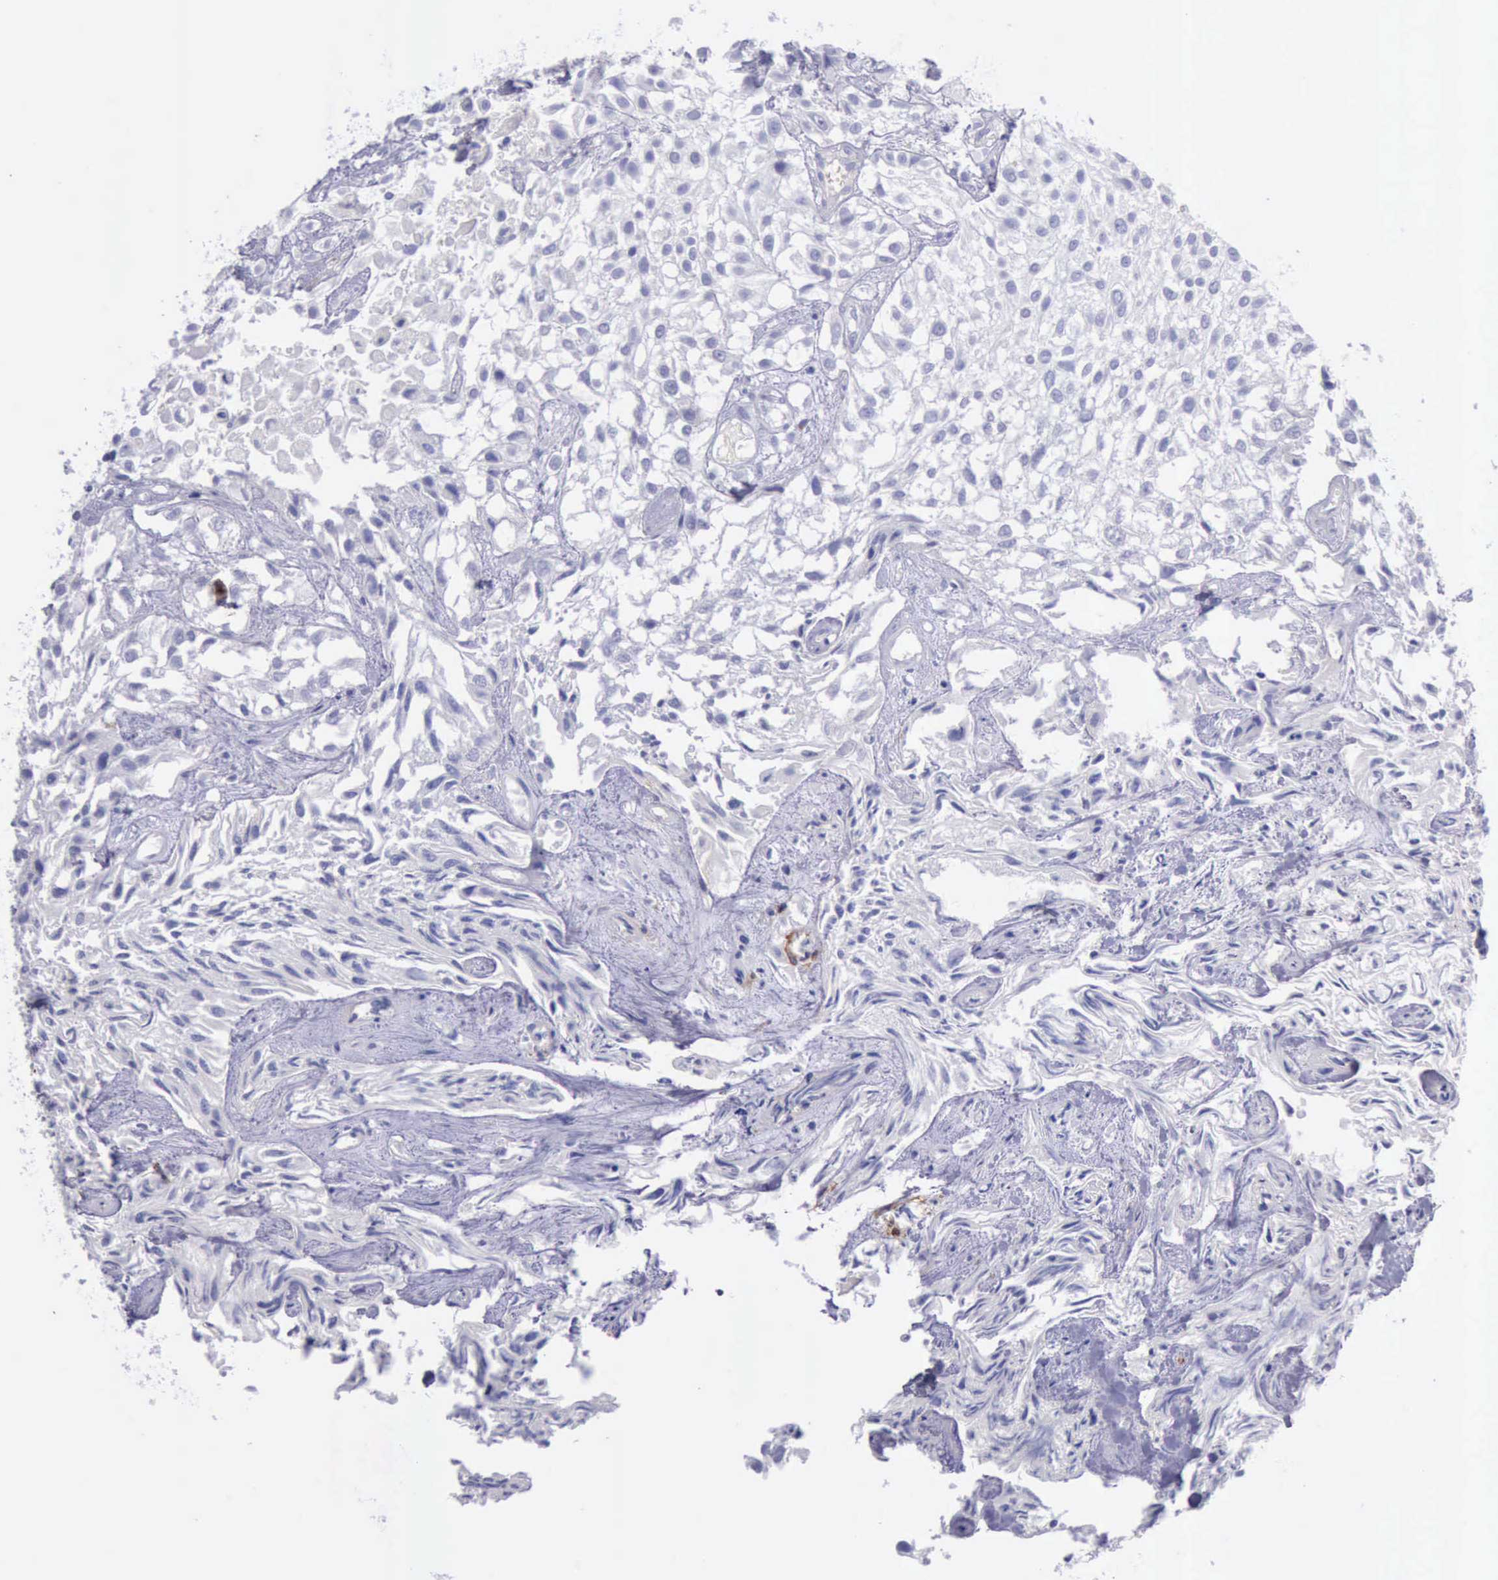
{"staining": {"intensity": "negative", "quantity": "none", "location": "none"}, "tissue": "urothelial cancer", "cell_type": "Tumor cells", "image_type": "cancer", "snomed": [{"axis": "morphology", "description": "Urothelial carcinoma, High grade"}, {"axis": "topography", "description": "Urinary bladder"}], "caption": "This is a photomicrograph of immunohistochemistry staining of urothelial cancer, which shows no positivity in tumor cells.", "gene": "AOC3", "patient": {"sex": "male", "age": 56}}